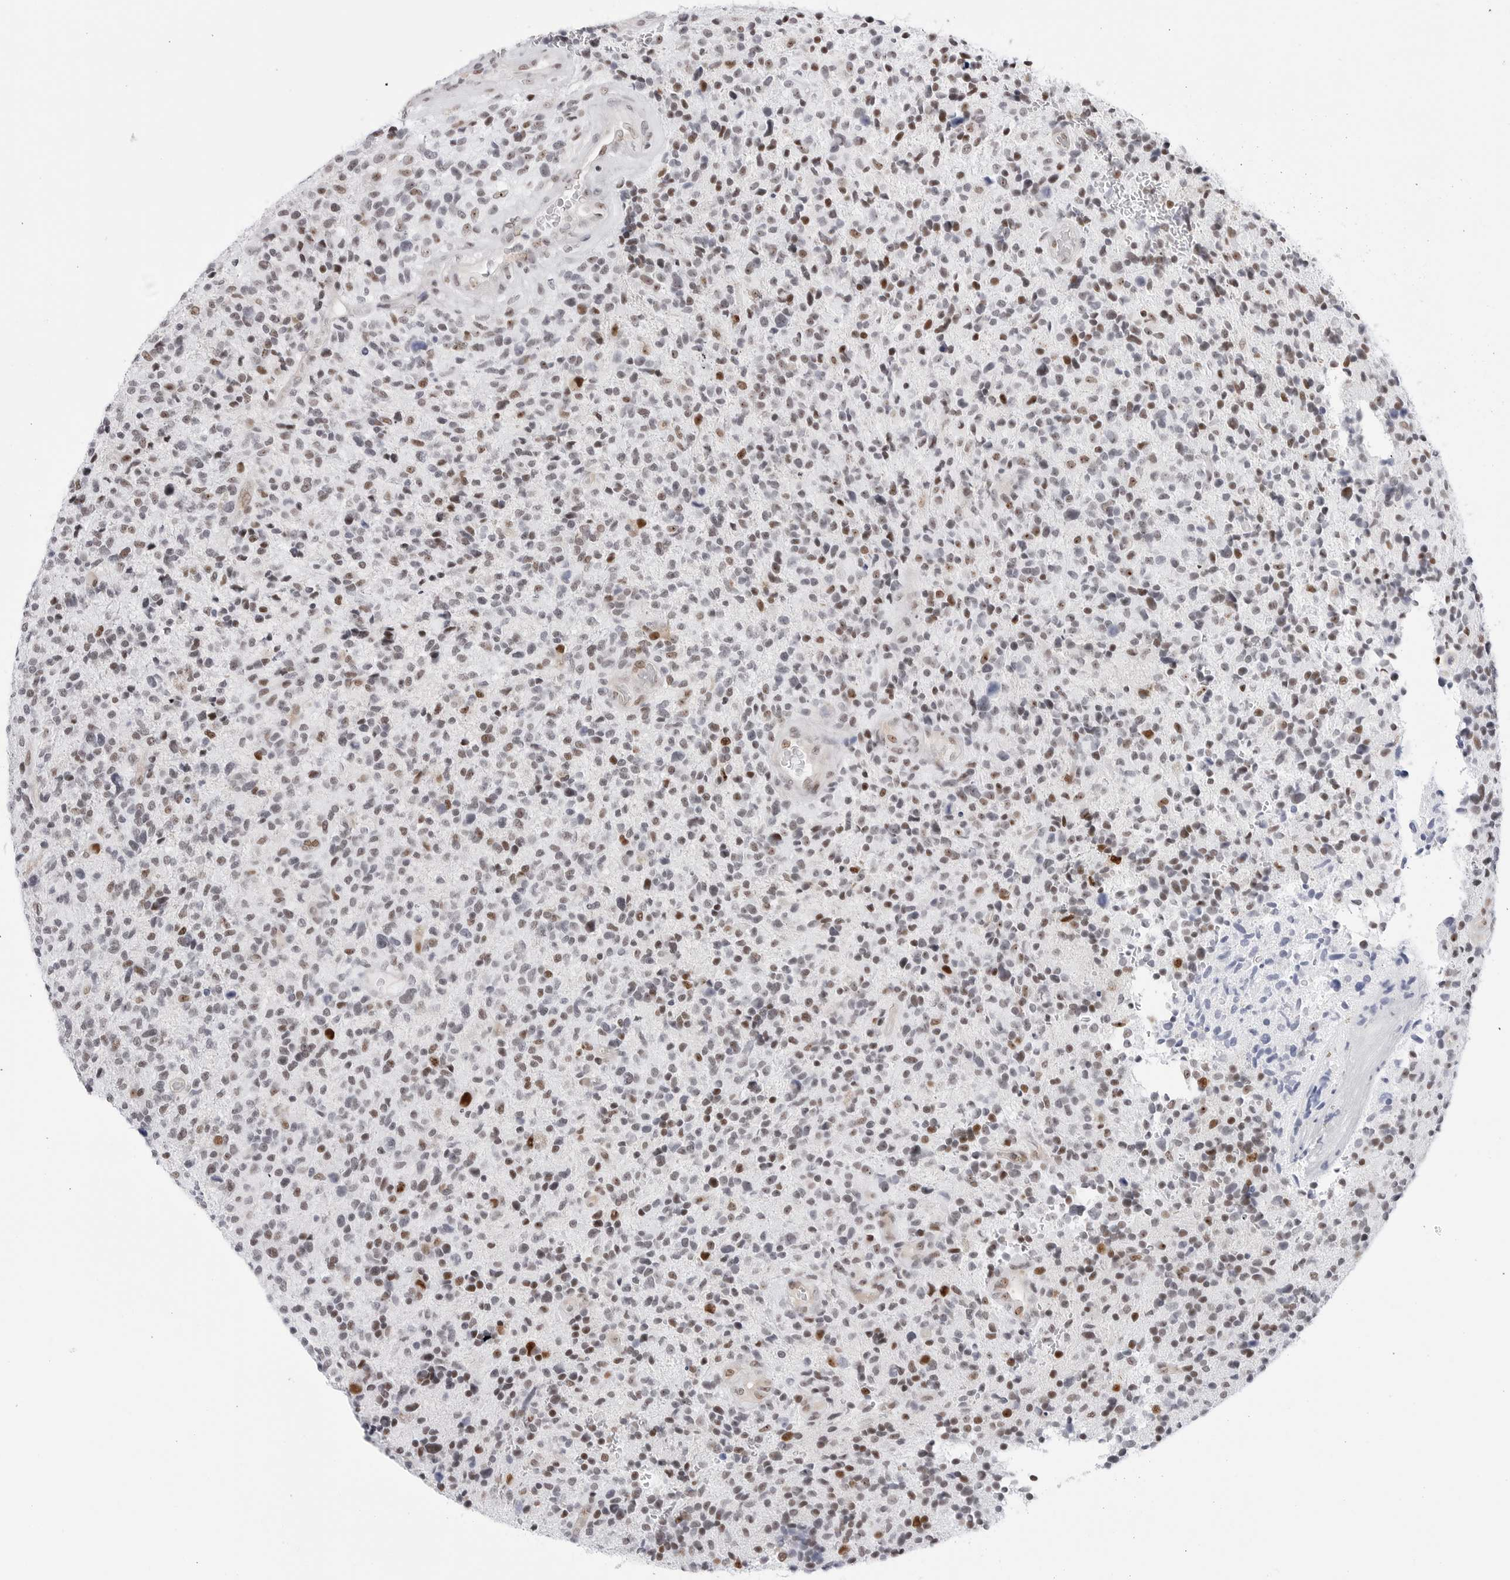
{"staining": {"intensity": "moderate", "quantity": "25%-75%", "location": "nuclear"}, "tissue": "glioma", "cell_type": "Tumor cells", "image_type": "cancer", "snomed": [{"axis": "morphology", "description": "Glioma, malignant, High grade"}, {"axis": "topography", "description": "Brain"}], "caption": "Approximately 25%-75% of tumor cells in human glioma demonstrate moderate nuclear protein expression as visualized by brown immunohistochemical staining.", "gene": "C1orf162", "patient": {"sex": "male", "age": 72}}